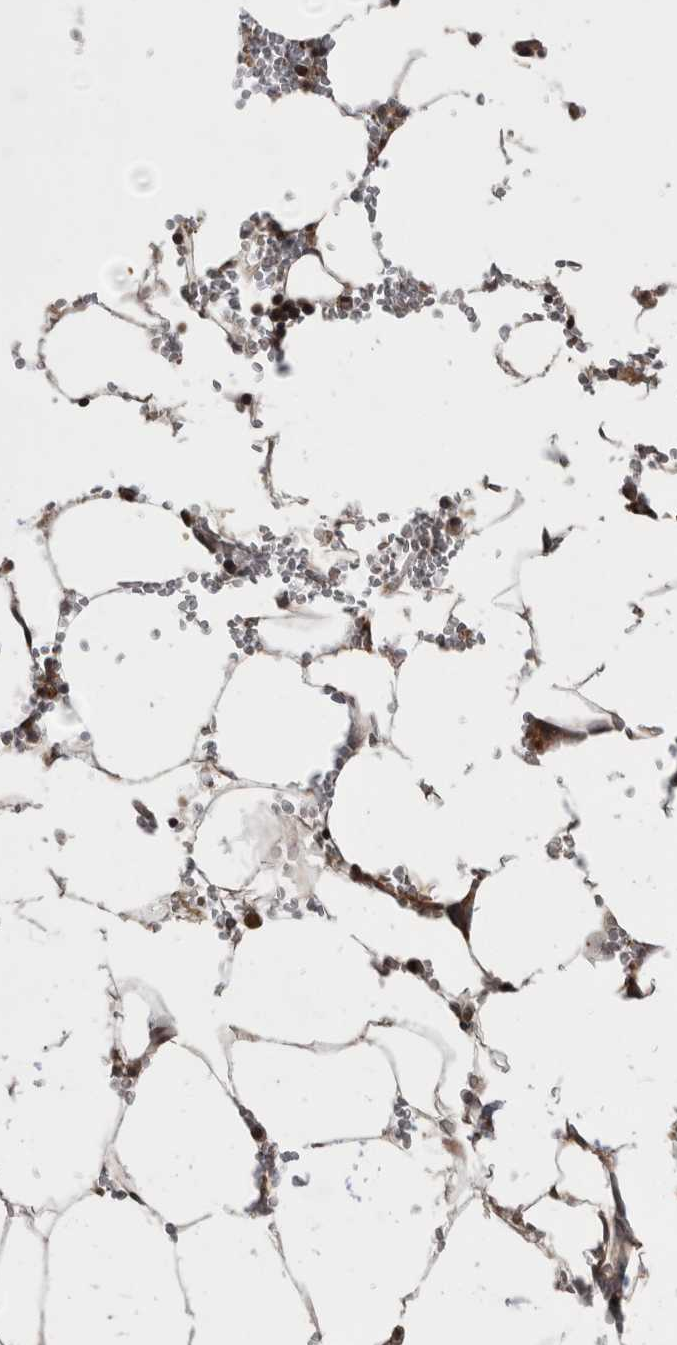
{"staining": {"intensity": "strong", "quantity": "25%-75%", "location": "cytoplasmic/membranous"}, "tissue": "bone marrow", "cell_type": "Hematopoietic cells", "image_type": "normal", "snomed": [{"axis": "morphology", "description": "Normal tissue, NOS"}, {"axis": "topography", "description": "Bone marrow"}], "caption": "Unremarkable bone marrow shows strong cytoplasmic/membranous positivity in approximately 25%-75% of hematopoietic cells The protein is stained brown, and the nuclei are stained in blue (DAB IHC with brightfield microscopy, high magnification)..", "gene": "TRMT61B", "patient": {"sex": "male", "age": 70}}